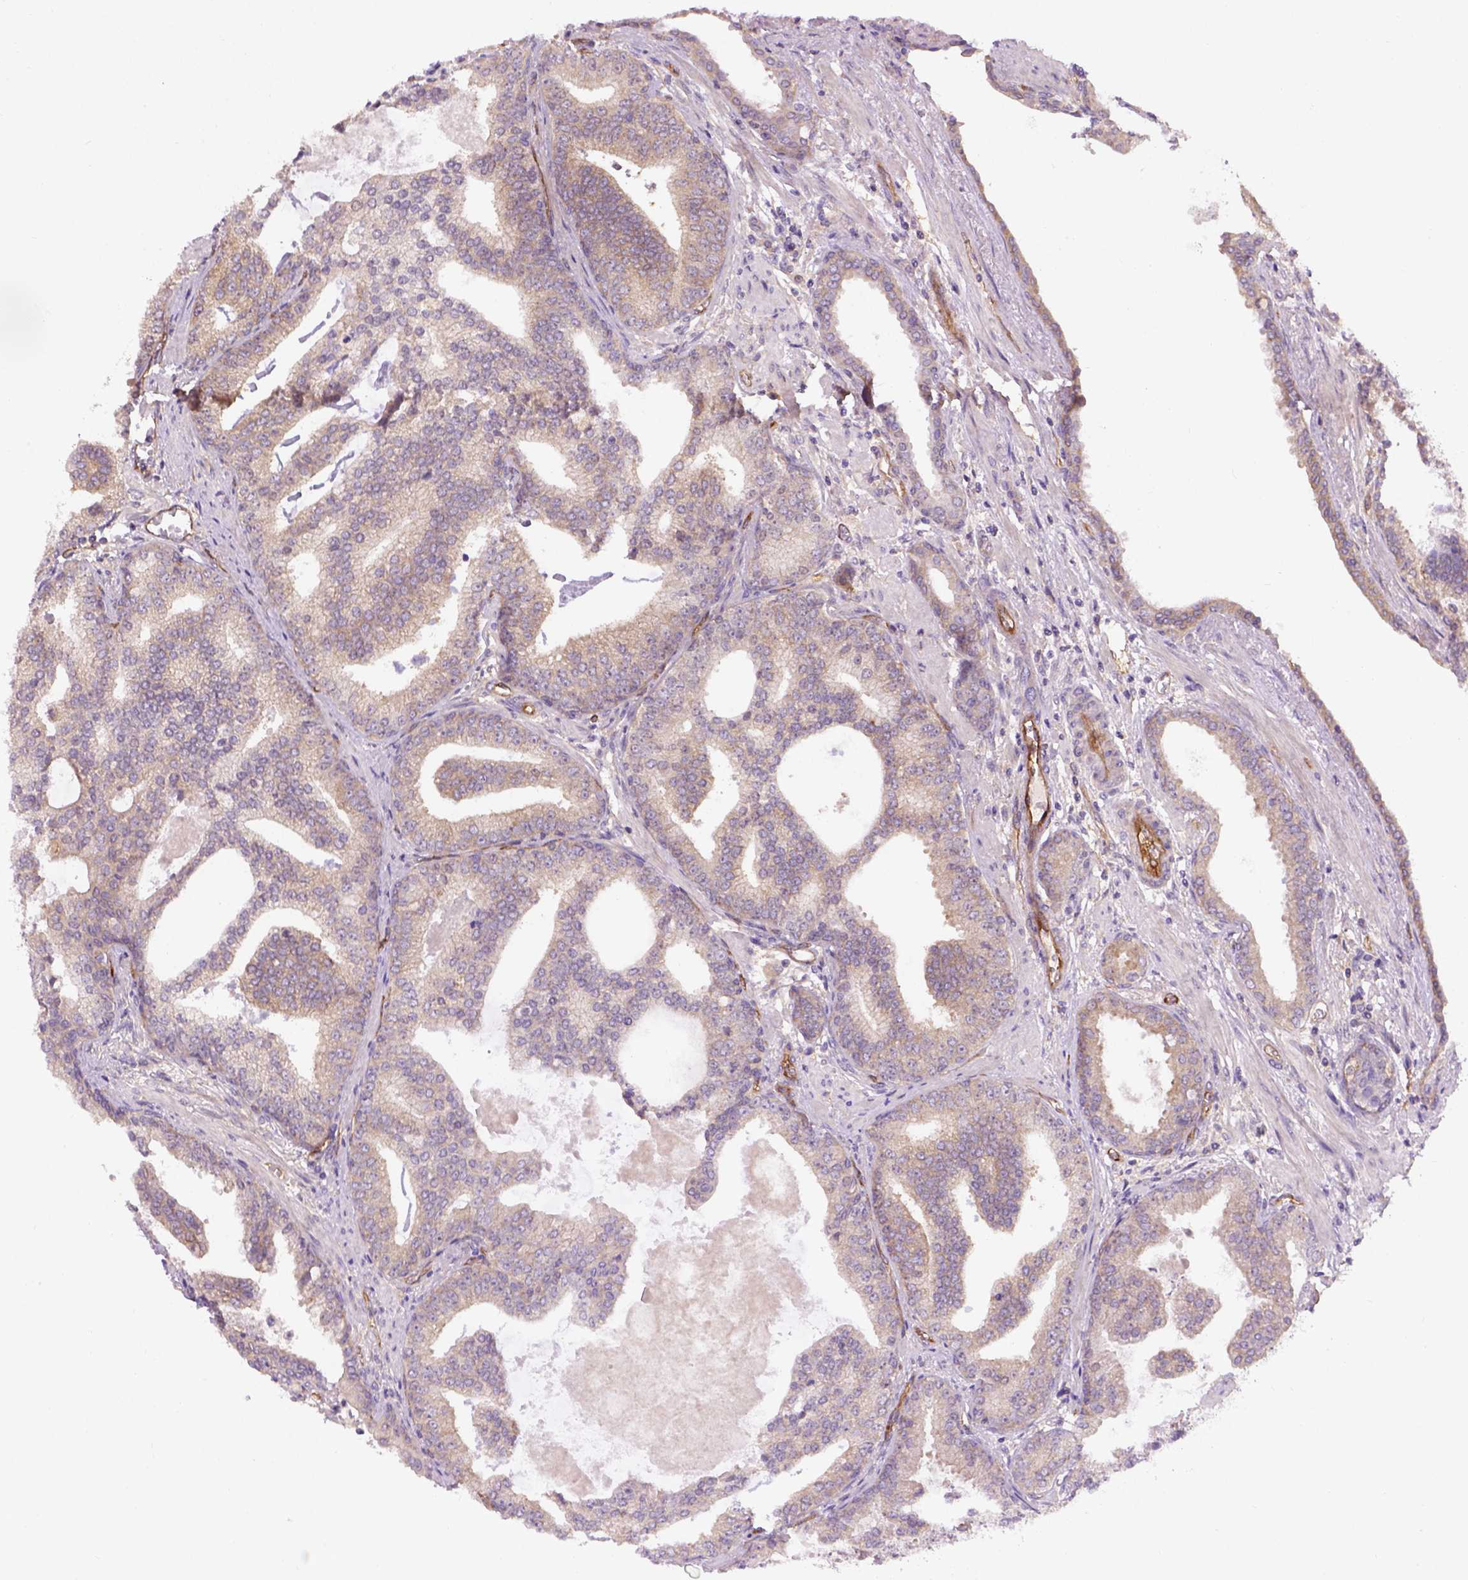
{"staining": {"intensity": "weak", "quantity": ">75%", "location": "cytoplasmic/membranous"}, "tissue": "prostate cancer", "cell_type": "Tumor cells", "image_type": "cancer", "snomed": [{"axis": "morphology", "description": "Adenocarcinoma, NOS"}, {"axis": "topography", "description": "Prostate"}], "caption": "Immunohistochemistry (IHC) image of neoplastic tissue: adenocarcinoma (prostate) stained using IHC shows low levels of weak protein expression localized specifically in the cytoplasmic/membranous of tumor cells, appearing as a cytoplasmic/membranous brown color.", "gene": "CASKIN2", "patient": {"sex": "male", "age": 64}}